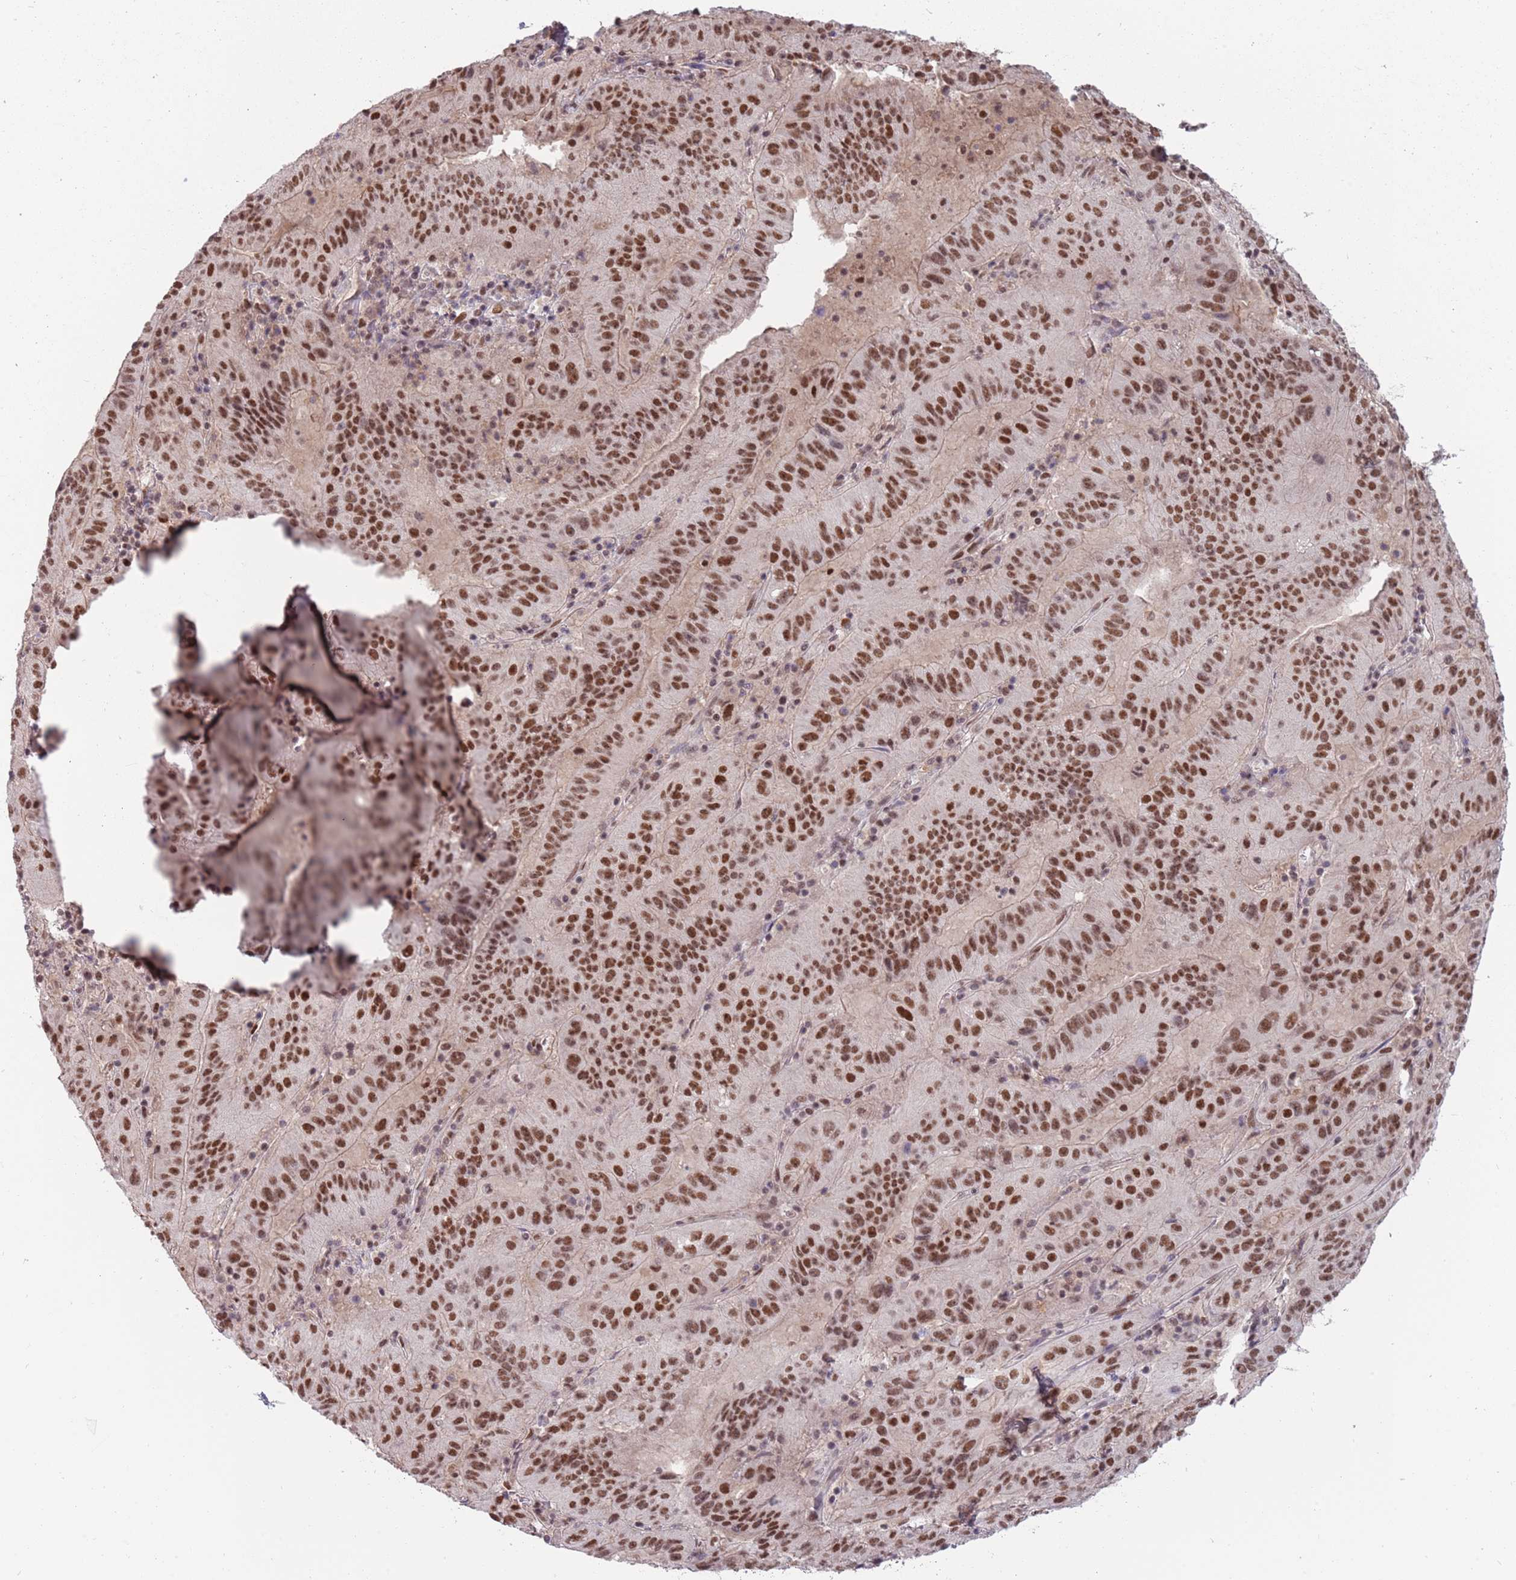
{"staining": {"intensity": "moderate", "quantity": ">75%", "location": "nuclear"}, "tissue": "pancreatic cancer", "cell_type": "Tumor cells", "image_type": "cancer", "snomed": [{"axis": "morphology", "description": "Adenocarcinoma, NOS"}, {"axis": "topography", "description": "Pancreas"}], "caption": "The histopathology image exhibits a brown stain indicating the presence of a protein in the nuclear of tumor cells in adenocarcinoma (pancreatic).", "gene": "ZBTB7A", "patient": {"sex": "male", "age": 63}}